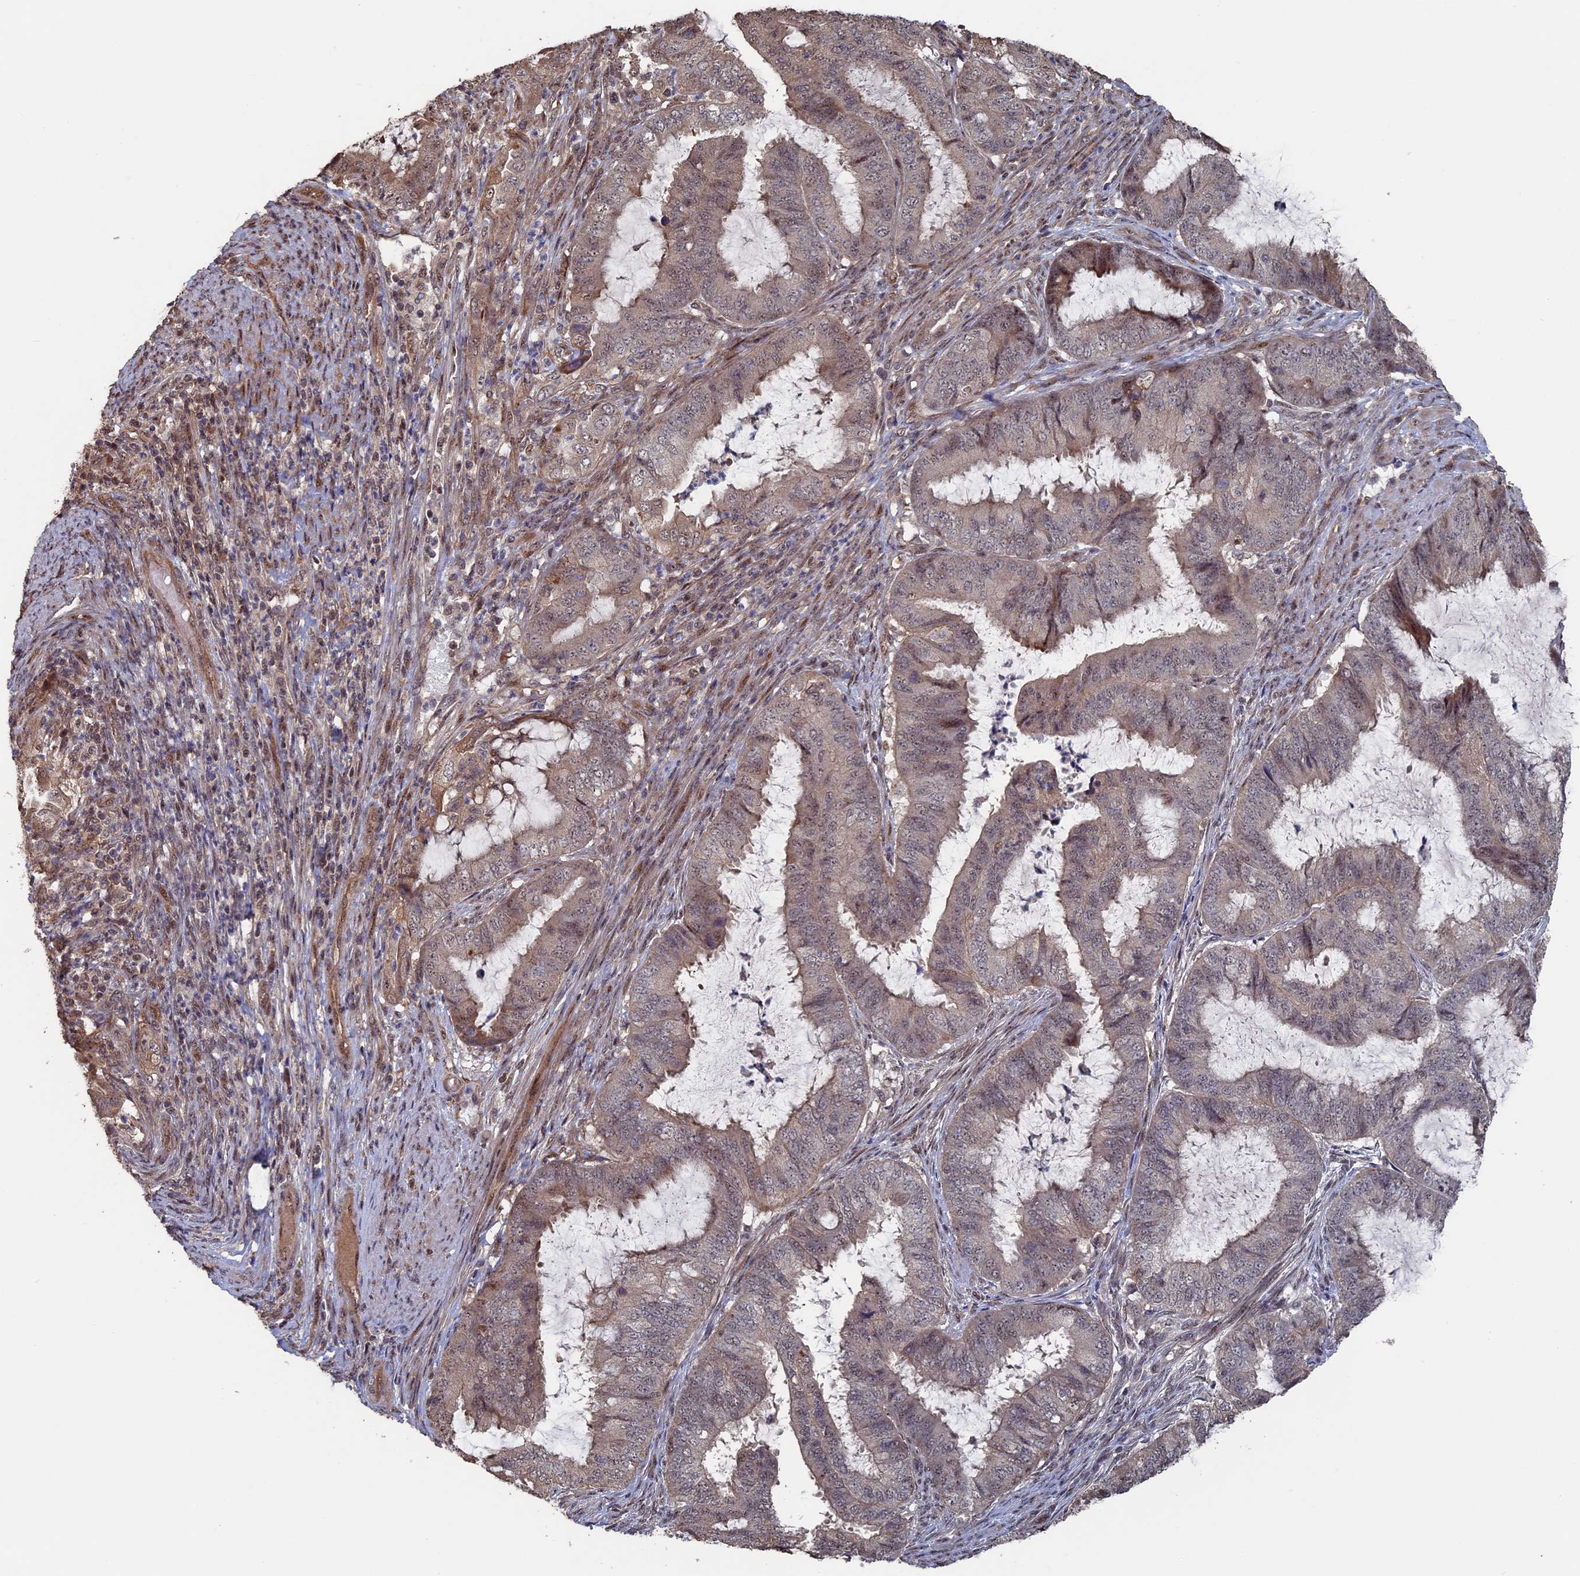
{"staining": {"intensity": "moderate", "quantity": "25%-75%", "location": "cytoplasmic/membranous,nuclear"}, "tissue": "endometrial cancer", "cell_type": "Tumor cells", "image_type": "cancer", "snomed": [{"axis": "morphology", "description": "Adenocarcinoma, NOS"}, {"axis": "topography", "description": "Endometrium"}], "caption": "Immunohistochemical staining of human endometrial adenocarcinoma exhibits medium levels of moderate cytoplasmic/membranous and nuclear protein positivity in approximately 25%-75% of tumor cells. The staining was performed using DAB to visualize the protein expression in brown, while the nuclei were stained in blue with hematoxylin (Magnification: 20x).", "gene": "KIAA1328", "patient": {"sex": "female", "age": 51}}